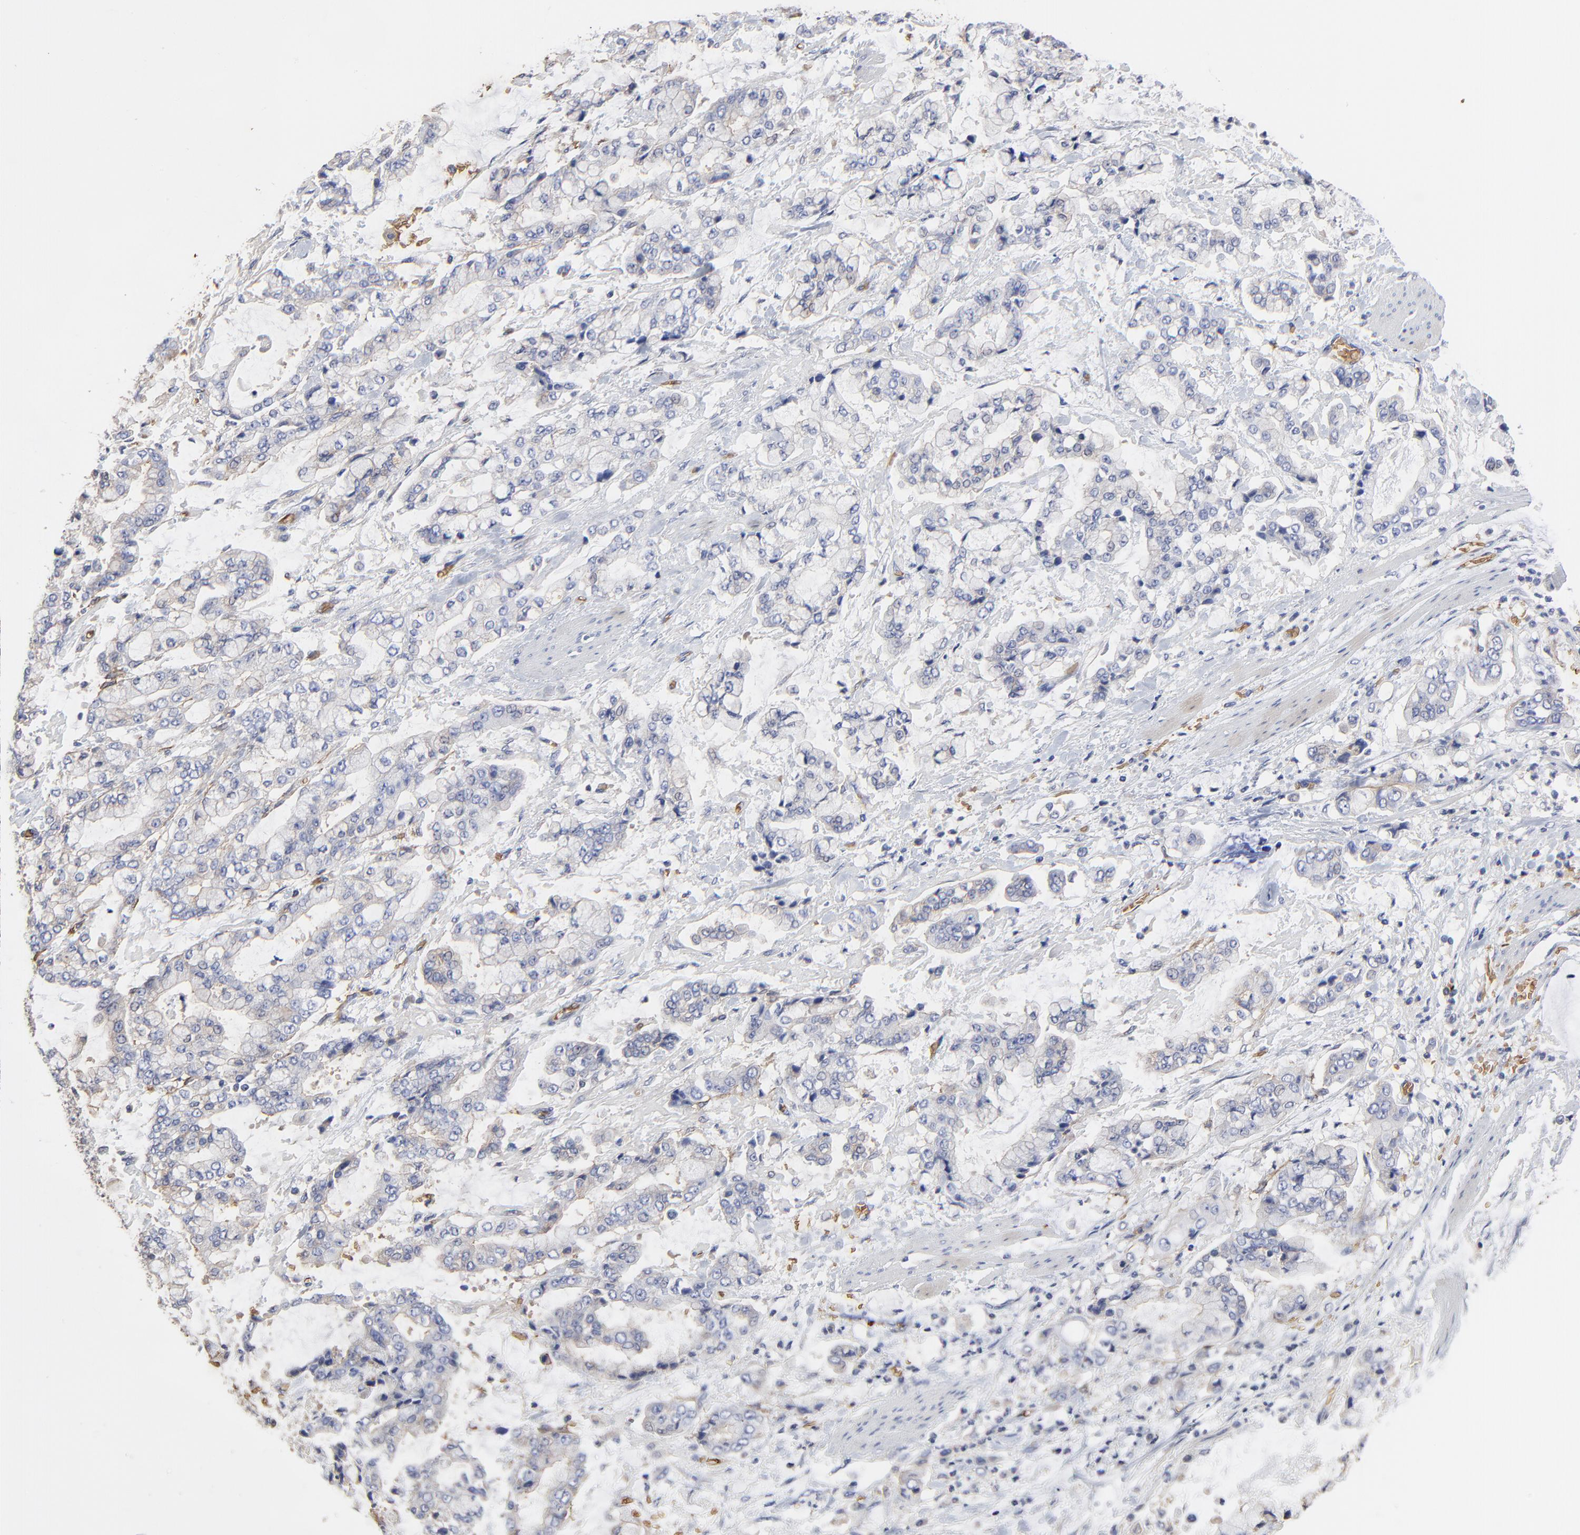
{"staining": {"intensity": "negative", "quantity": "none", "location": "none"}, "tissue": "stomach cancer", "cell_type": "Tumor cells", "image_type": "cancer", "snomed": [{"axis": "morphology", "description": "Normal tissue, NOS"}, {"axis": "morphology", "description": "Adenocarcinoma, NOS"}, {"axis": "topography", "description": "Stomach, upper"}, {"axis": "topography", "description": "Stomach"}], "caption": "IHC micrograph of neoplastic tissue: adenocarcinoma (stomach) stained with DAB (3,3'-diaminobenzidine) exhibits no significant protein positivity in tumor cells.", "gene": "PAG1", "patient": {"sex": "male", "age": 76}}